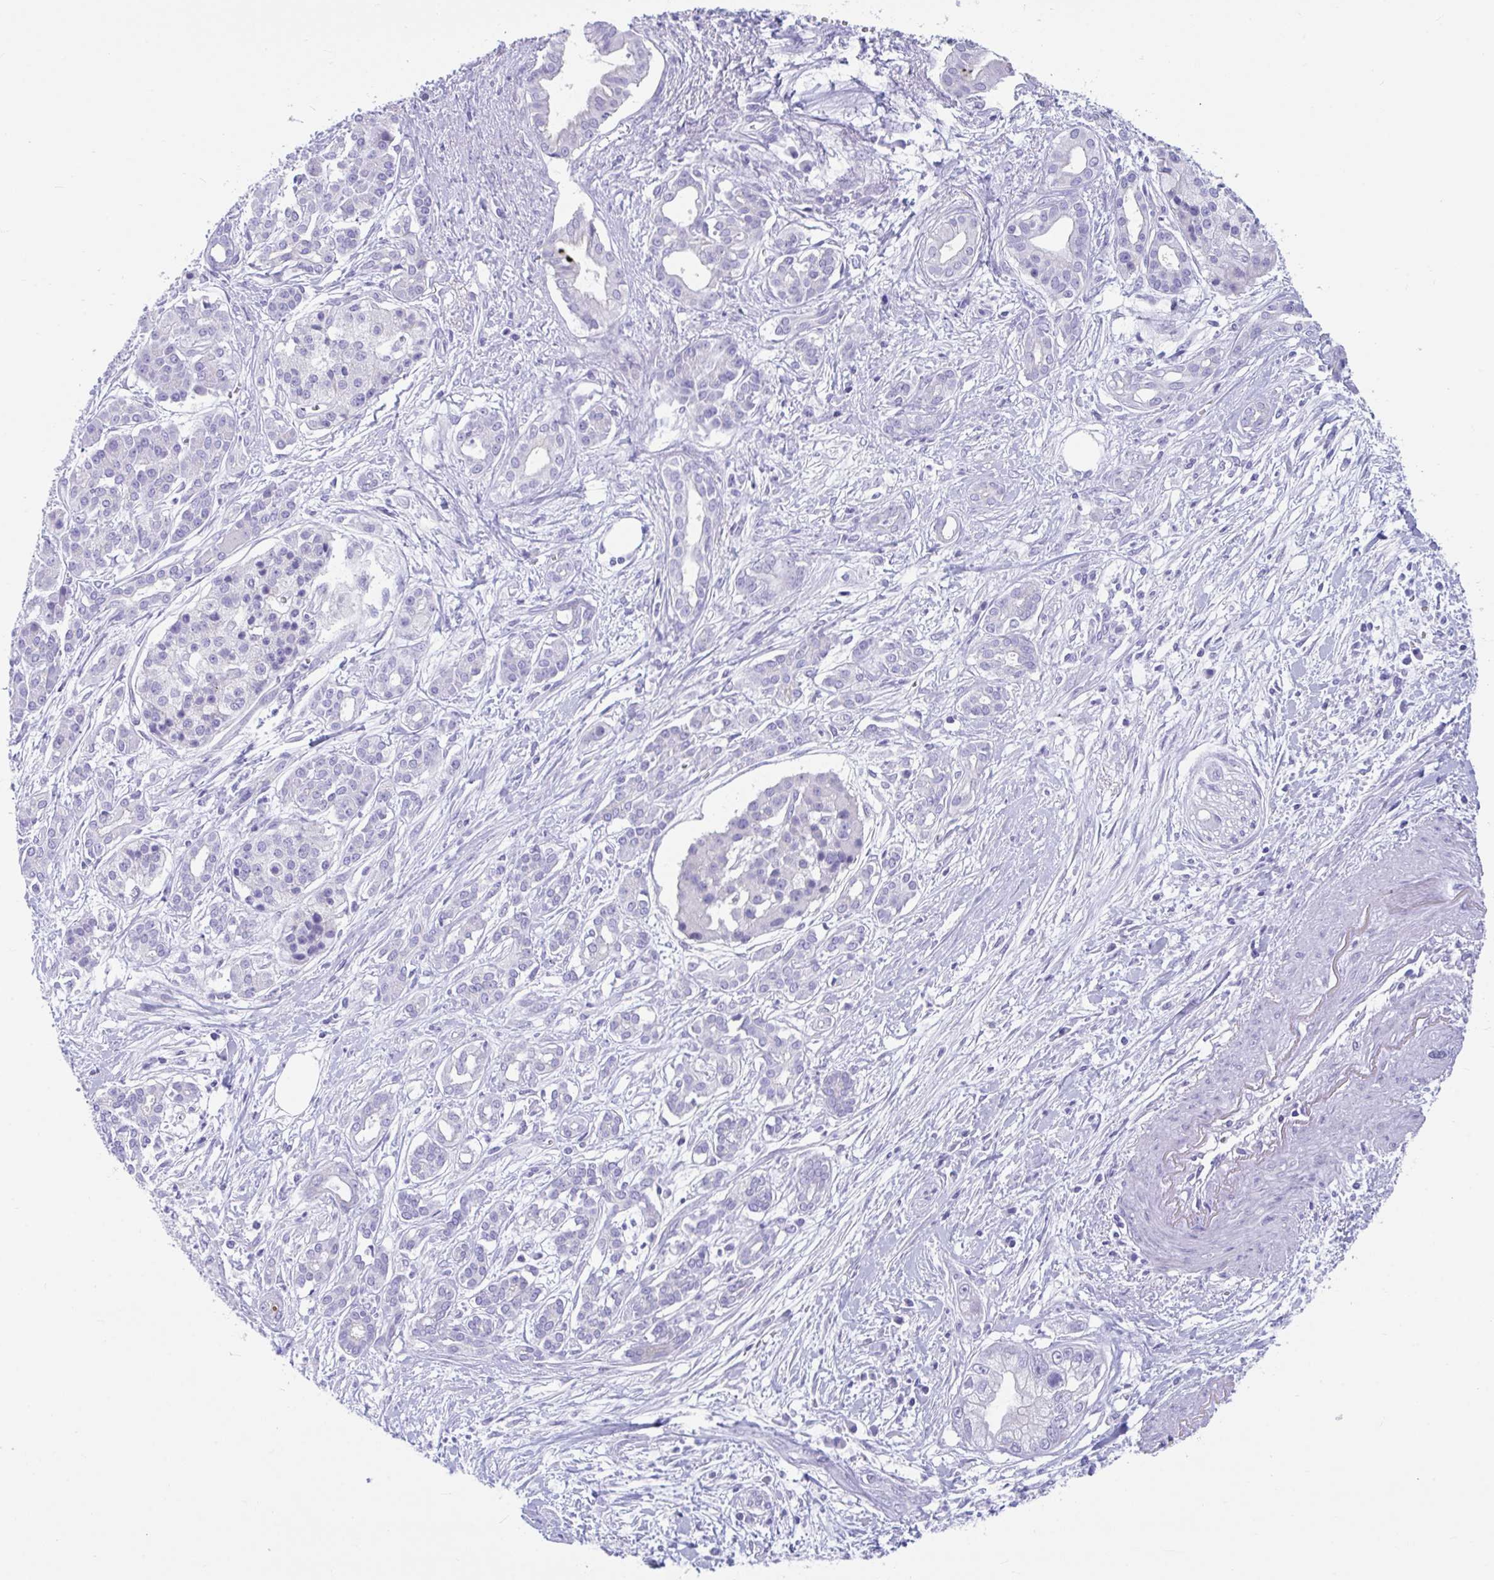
{"staining": {"intensity": "negative", "quantity": "none", "location": "none"}, "tissue": "pancreatic cancer", "cell_type": "Tumor cells", "image_type": "cancer", "snomed": [{"axis": "morphology", "description": "Adenocarcinoma, NOS"}, {"axis": "topography", "description": "Pancreas"}], "caption": "This is a image of immunohistochemistry (IHC) staining of pancreatic adenocarcinoma, which shows no positivity in tumor cells. (DAB (3,3'-diaminobenzidine) immunohistochemistry with hematoxylin counter stain).", "gene": "TTC30B", "patient": {"sex": "male", "age": 69}}